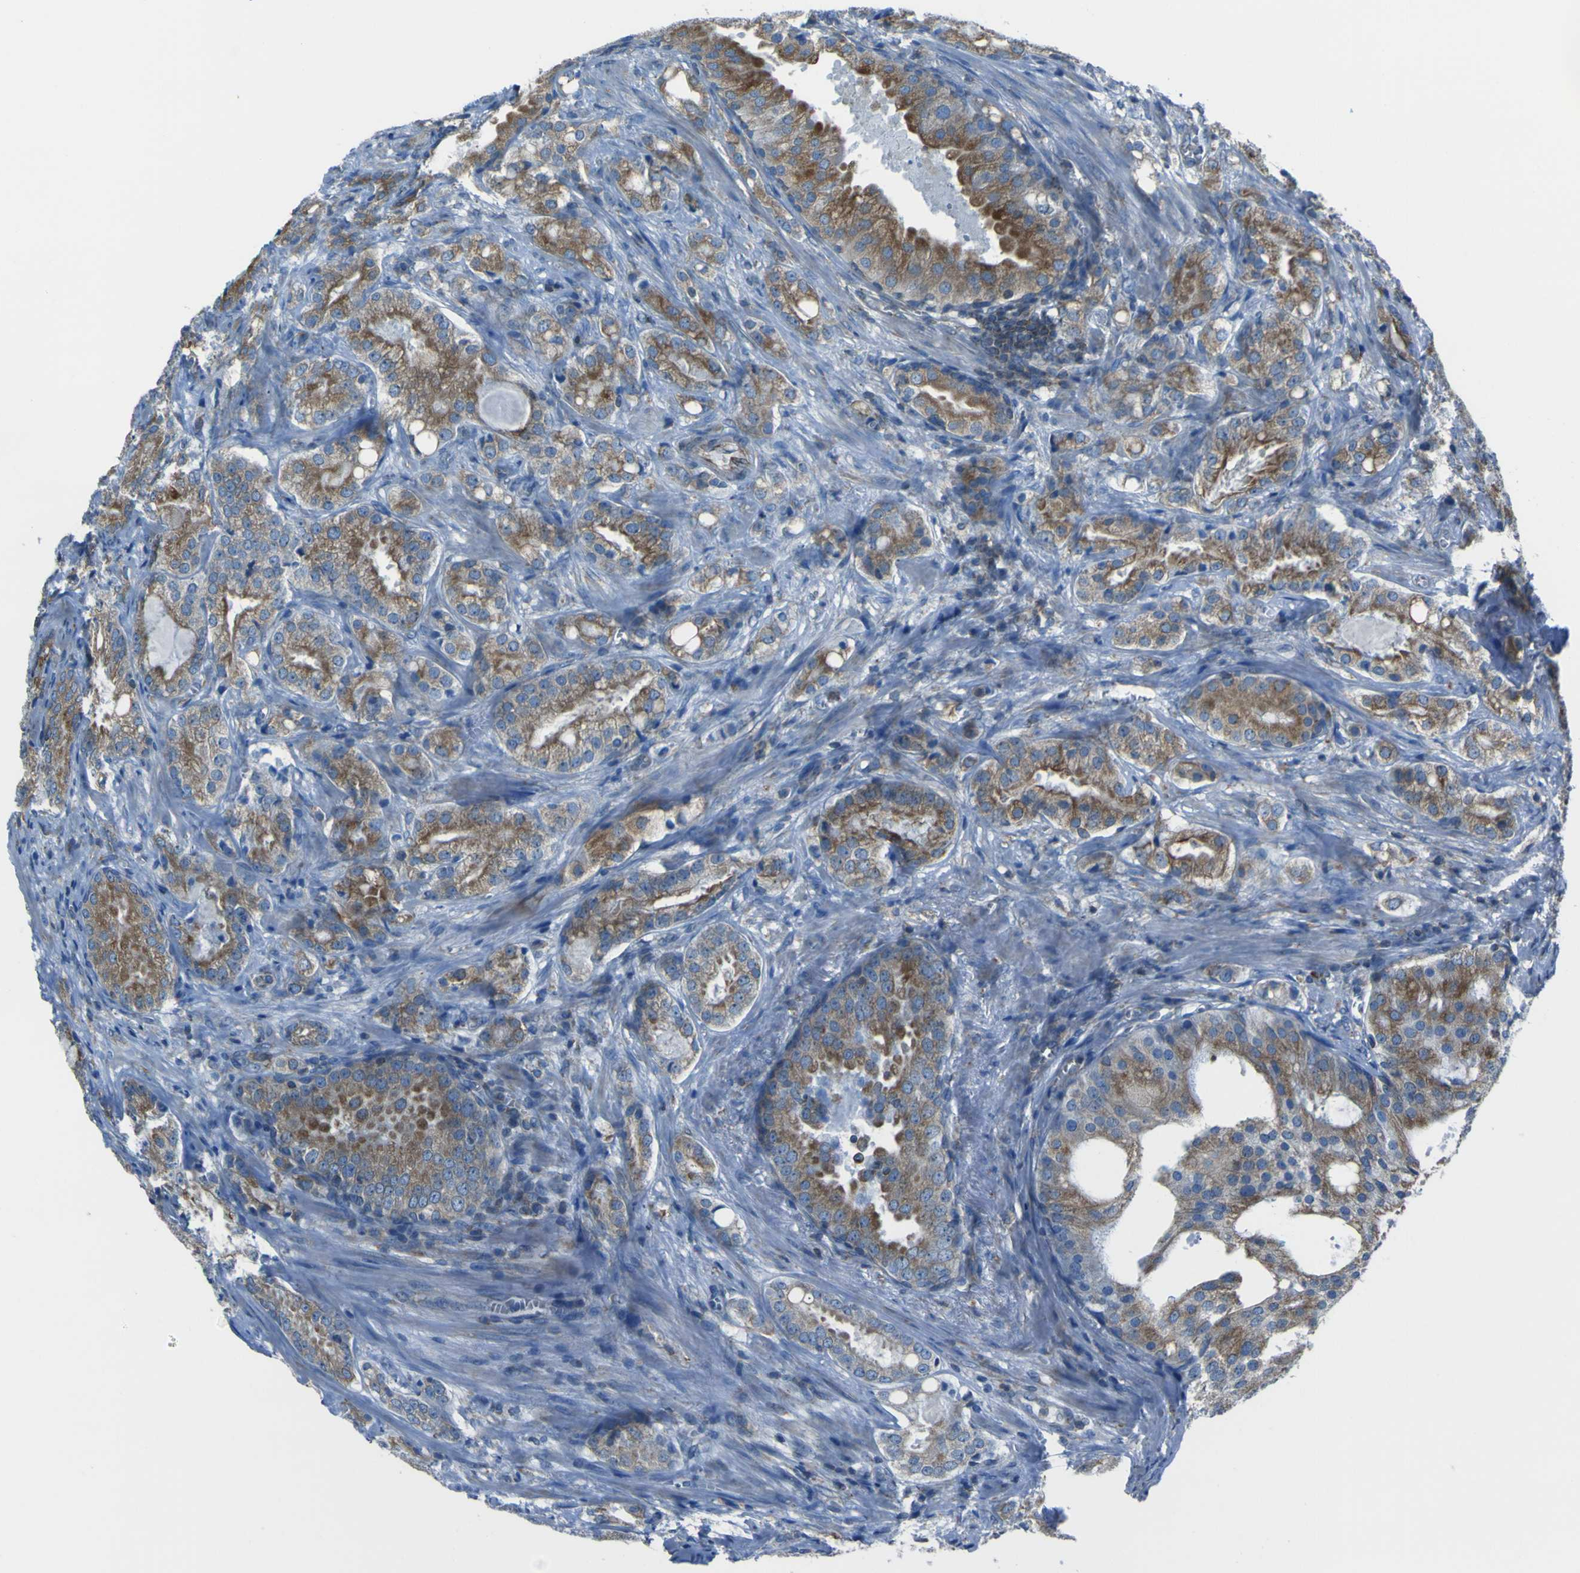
{"staining": {"intensity": "moderate", "quantity": ">75%", "location": "cytoplasmic/membranous"}, "tissue": "prostate cancer", "cell_type": "Tumor cells", "image_type": "cancer", "snomed": [{"axis": "morphology", "description": "Adenocarcinoma, High grade"}, {"axis": "topography", "description": "Prostate"}], "caption": "Immunohistochemistry of prostate high-grade adenocarcinoma demonstrates medium levels of moderate cytoplasmic/membranous expression in approximately >75% of tumor cells.", "gene": "STIM1", "patient": {"sex": "male", "age": 64}}